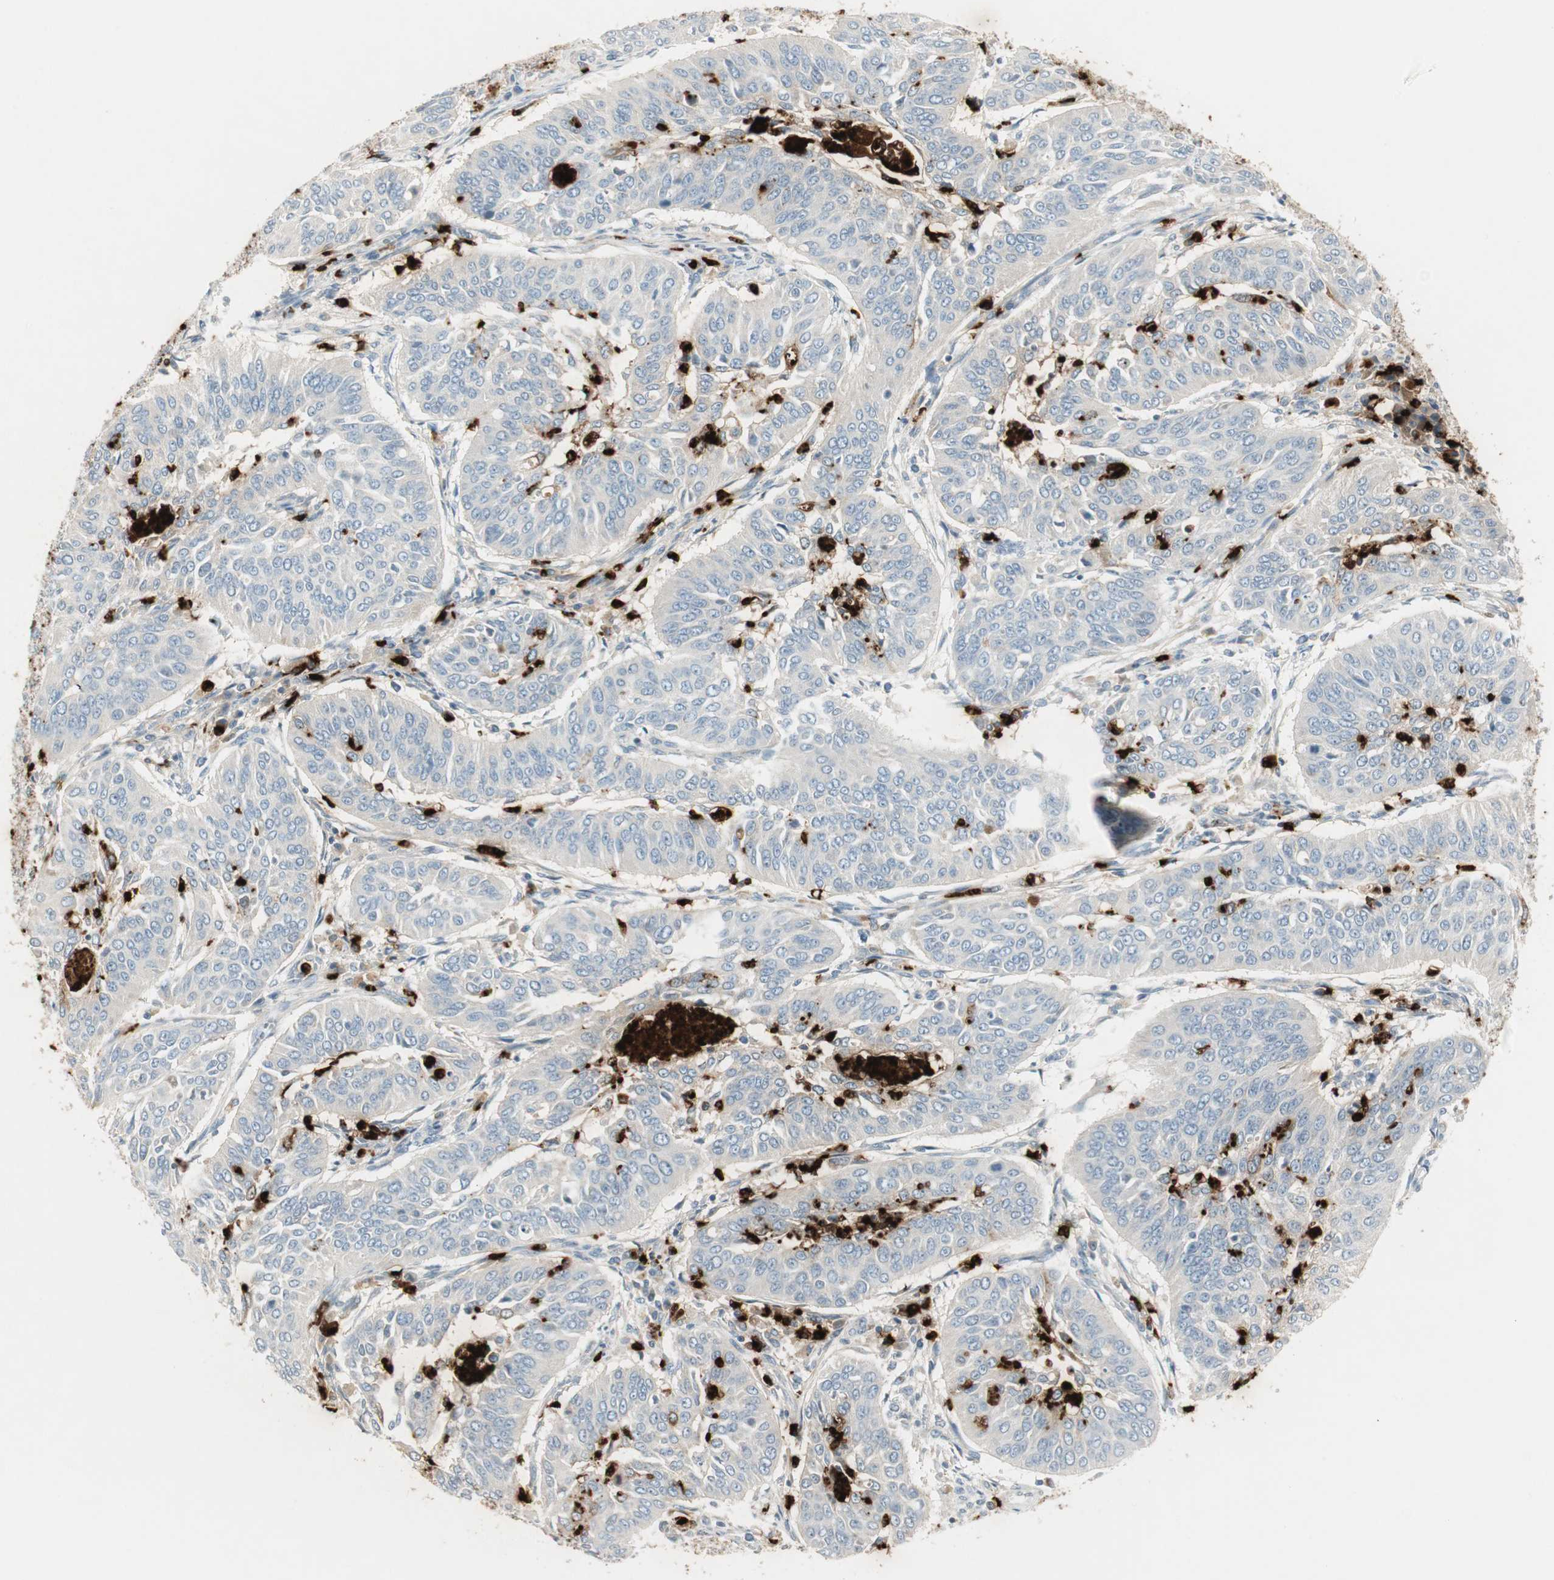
{"staining": {"intensity": "negative", "quantity": "none", "location": "none"}, "tissue": "cervical cancer", "cell_type": "Tumor cells", "image_type": "cancer", "snomed": [{"axis": "morphology", "description": "Normal tissue, NOS"}, {"axis": "morphology", "description": "Squamous cell carcinoma, NOS"}, {"axis": "topography", "description": "Cervix"}], "caption": "The micrograph exhibits no staining of tumor cells in cervical cancer.", "gene": "PRTN3", "patient": {"sex": "female", "age": 39}}